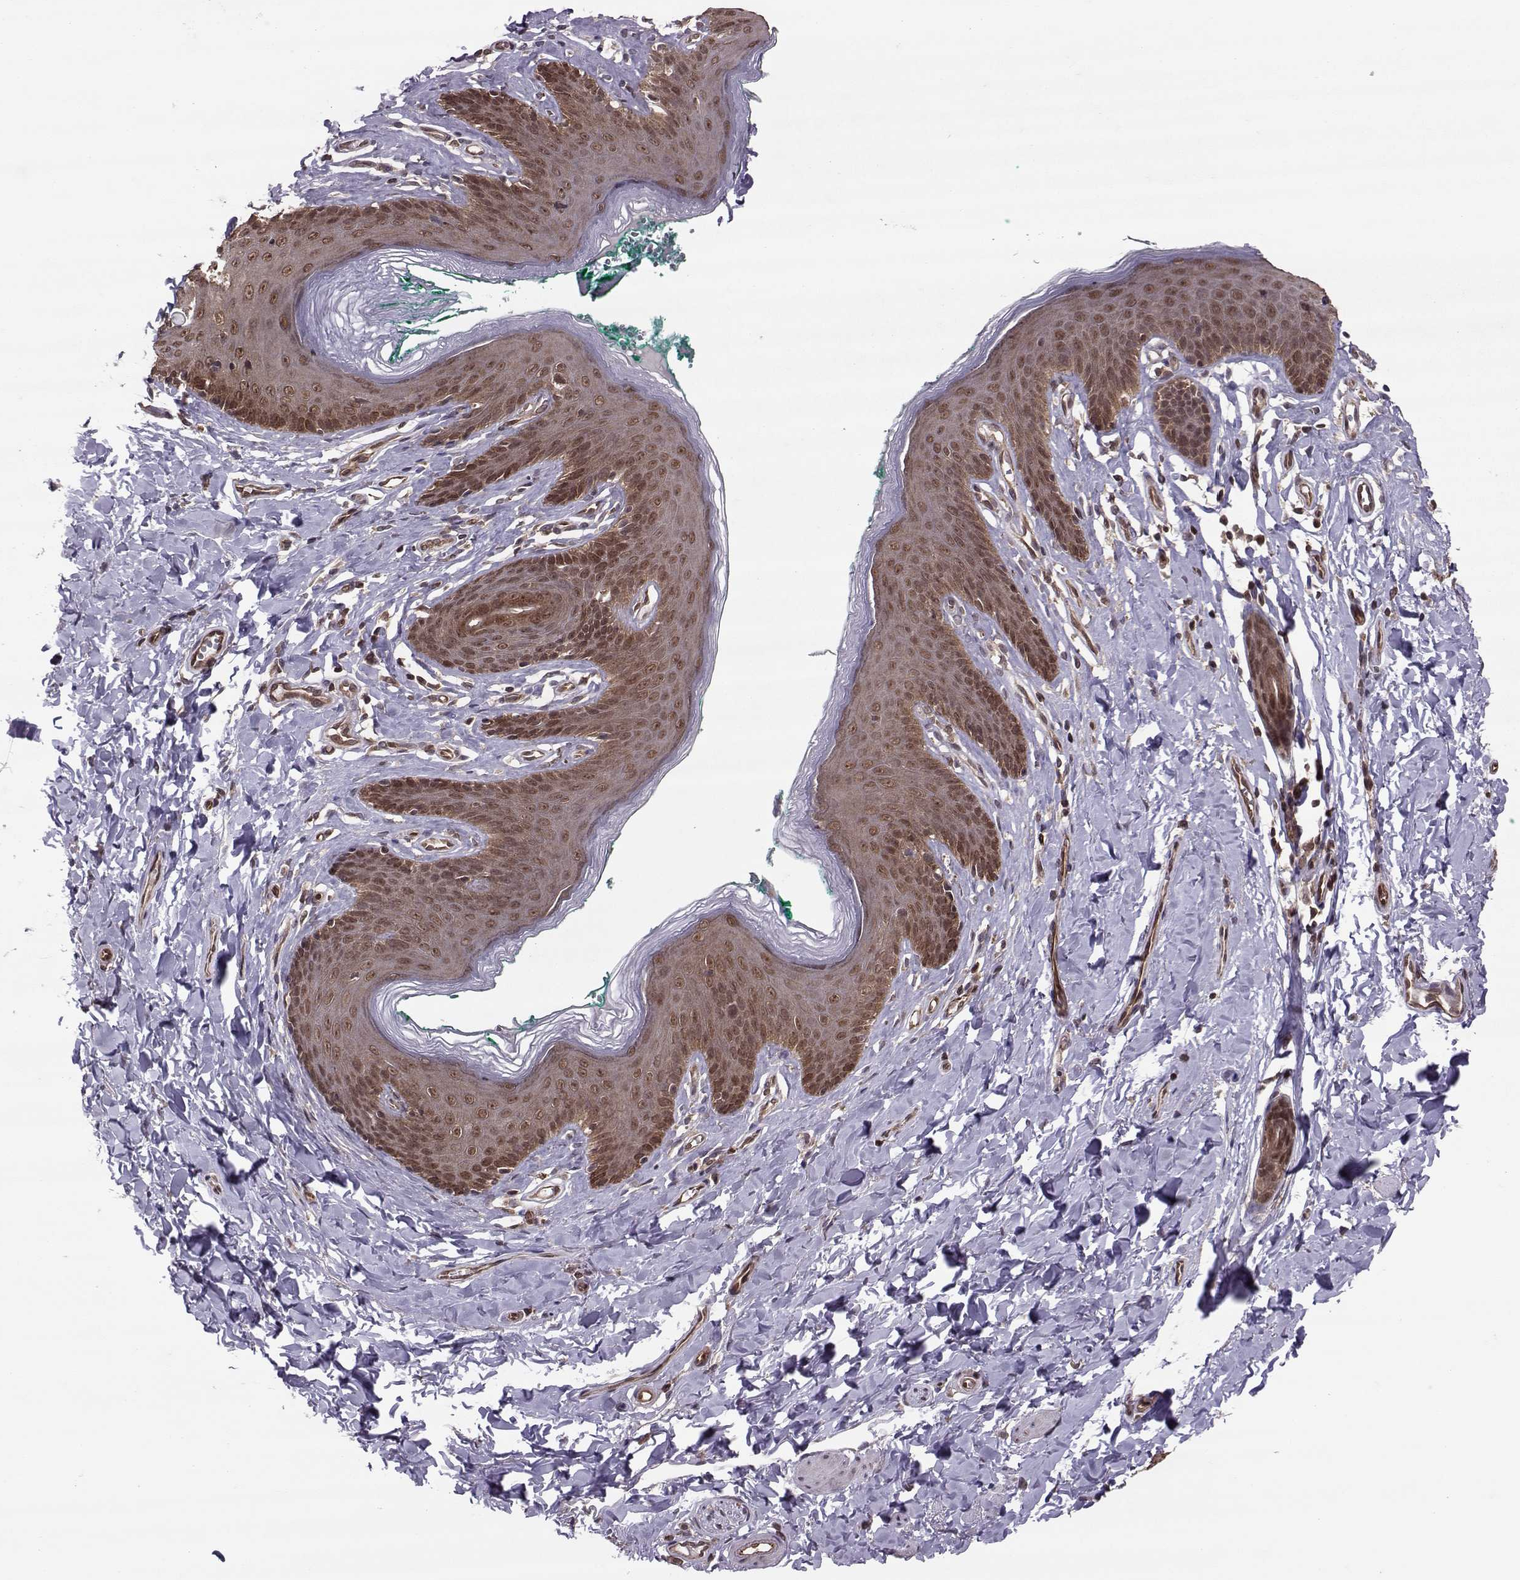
{"staining": {"intensity": "strong", "quantity": "25%-75%", "location": "cytoplasmic/membranous,nuclear"}, "tissue": "skin", "cell_type": "Epidermal cells", "image_type": "normal", "snomed": [{"axis": "morphology", "description": "Normal tissue, NOS"}, {"axis": "topography", "description": "Vulva"}], "caption": "This is an image of immunohistochemistry staining of benign skin, which shows strong staining in the cytoplasmic/membranous,nuclear of epidermal cells.", "gene": "PPP2R2A", "patient": {"sex": "female", "age": 66}}